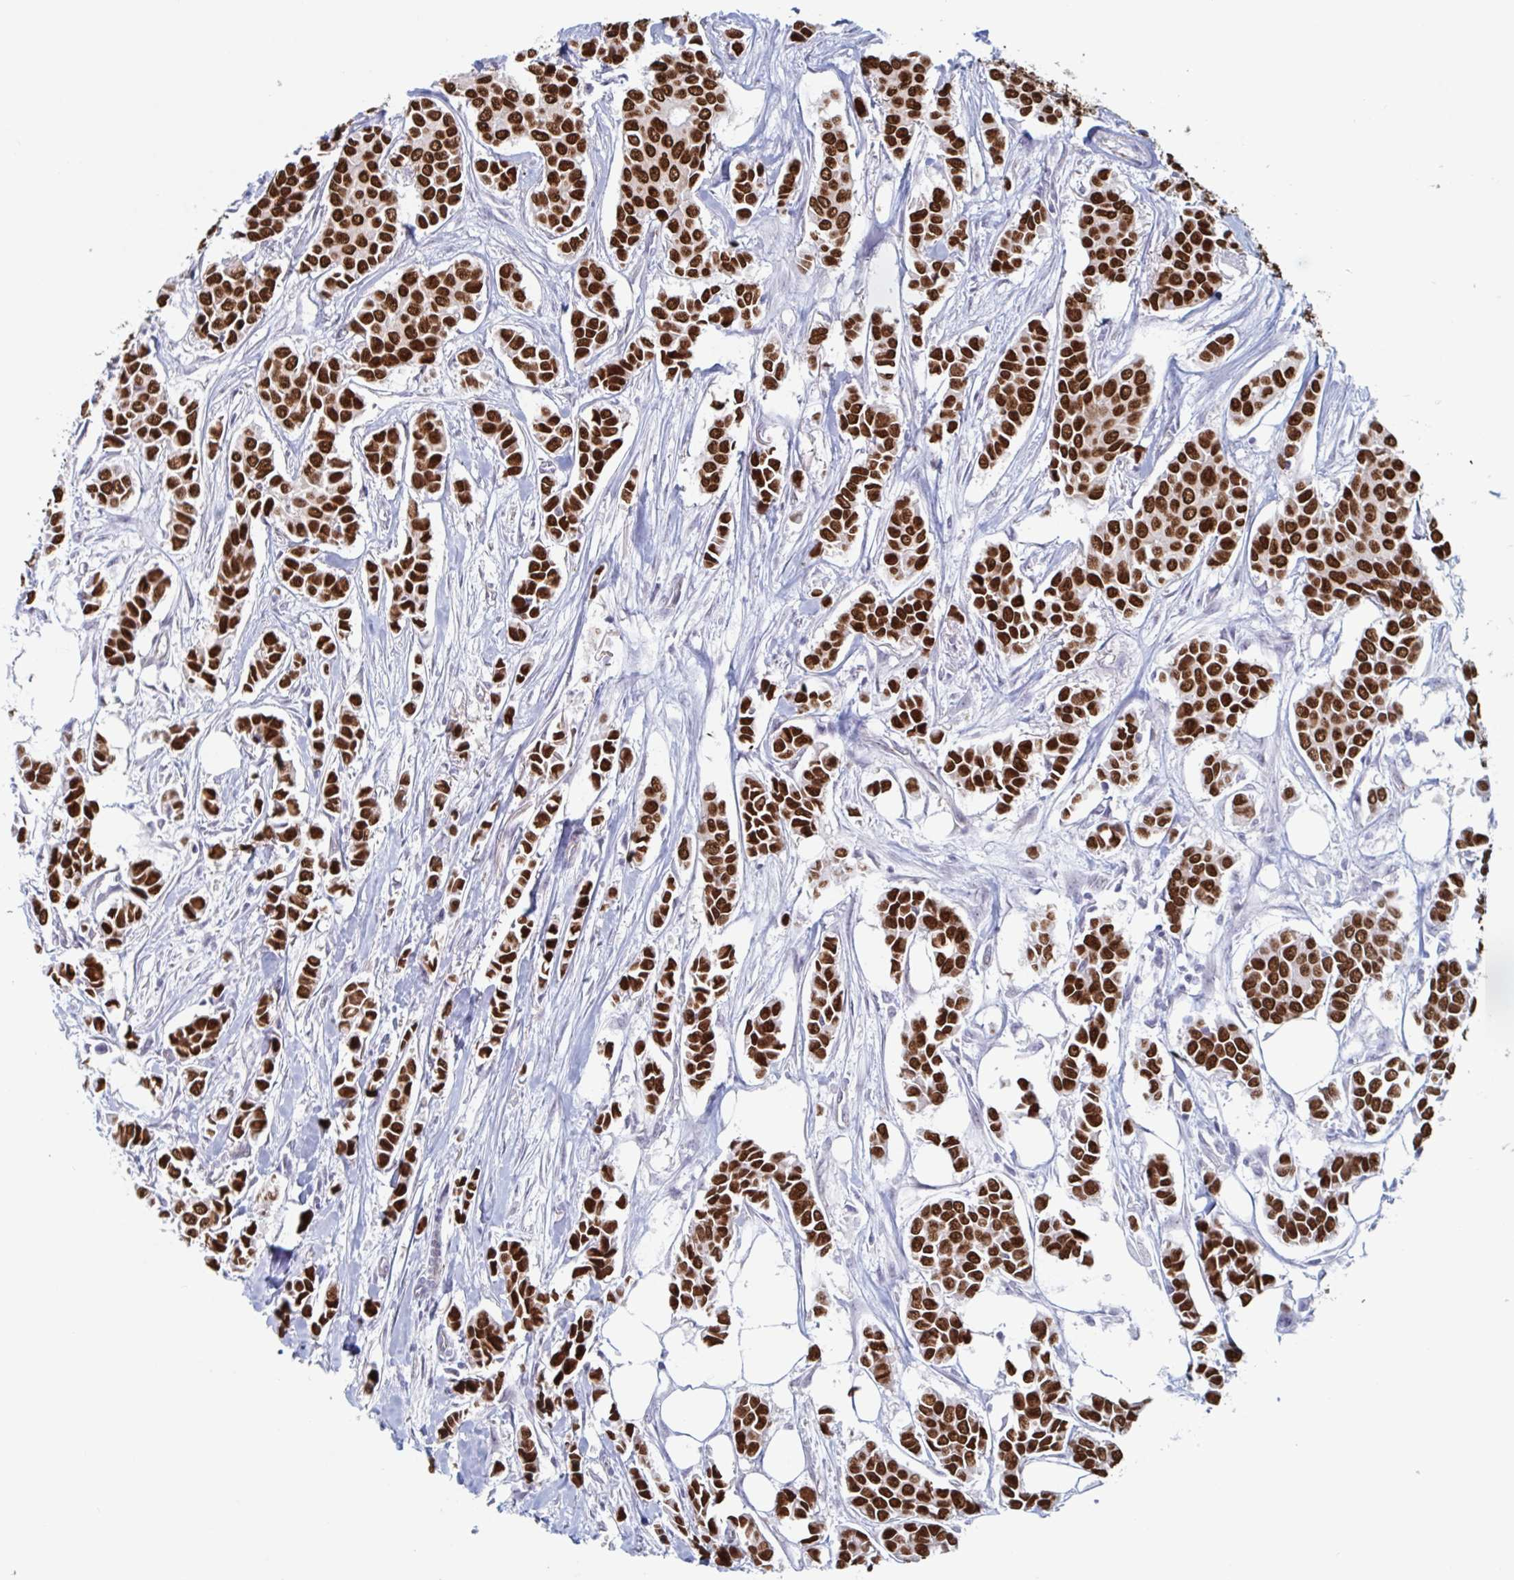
{"staining": {"intensity": "strong", "quantity": ">75%", "location": "nuclear"}, "tissue": "breast cancer", "cell_type": "Tumor cells", "image_type": "cancer", "snomed": [{"axis": "morphology", "description": "Duct carcinoma"}, {"axis": "topography", "description": "Breast"}], "caption": "DAB (3,3'-diaminobenzidine) immunohistochemical staining of human breast cancer (infiltrating ductal carcinoma) displays strong nuclear protein positivity in approximately >75% of tumor cells.", "gene": "FOXA1", "patient": {"sex": "female", "age": 84}}